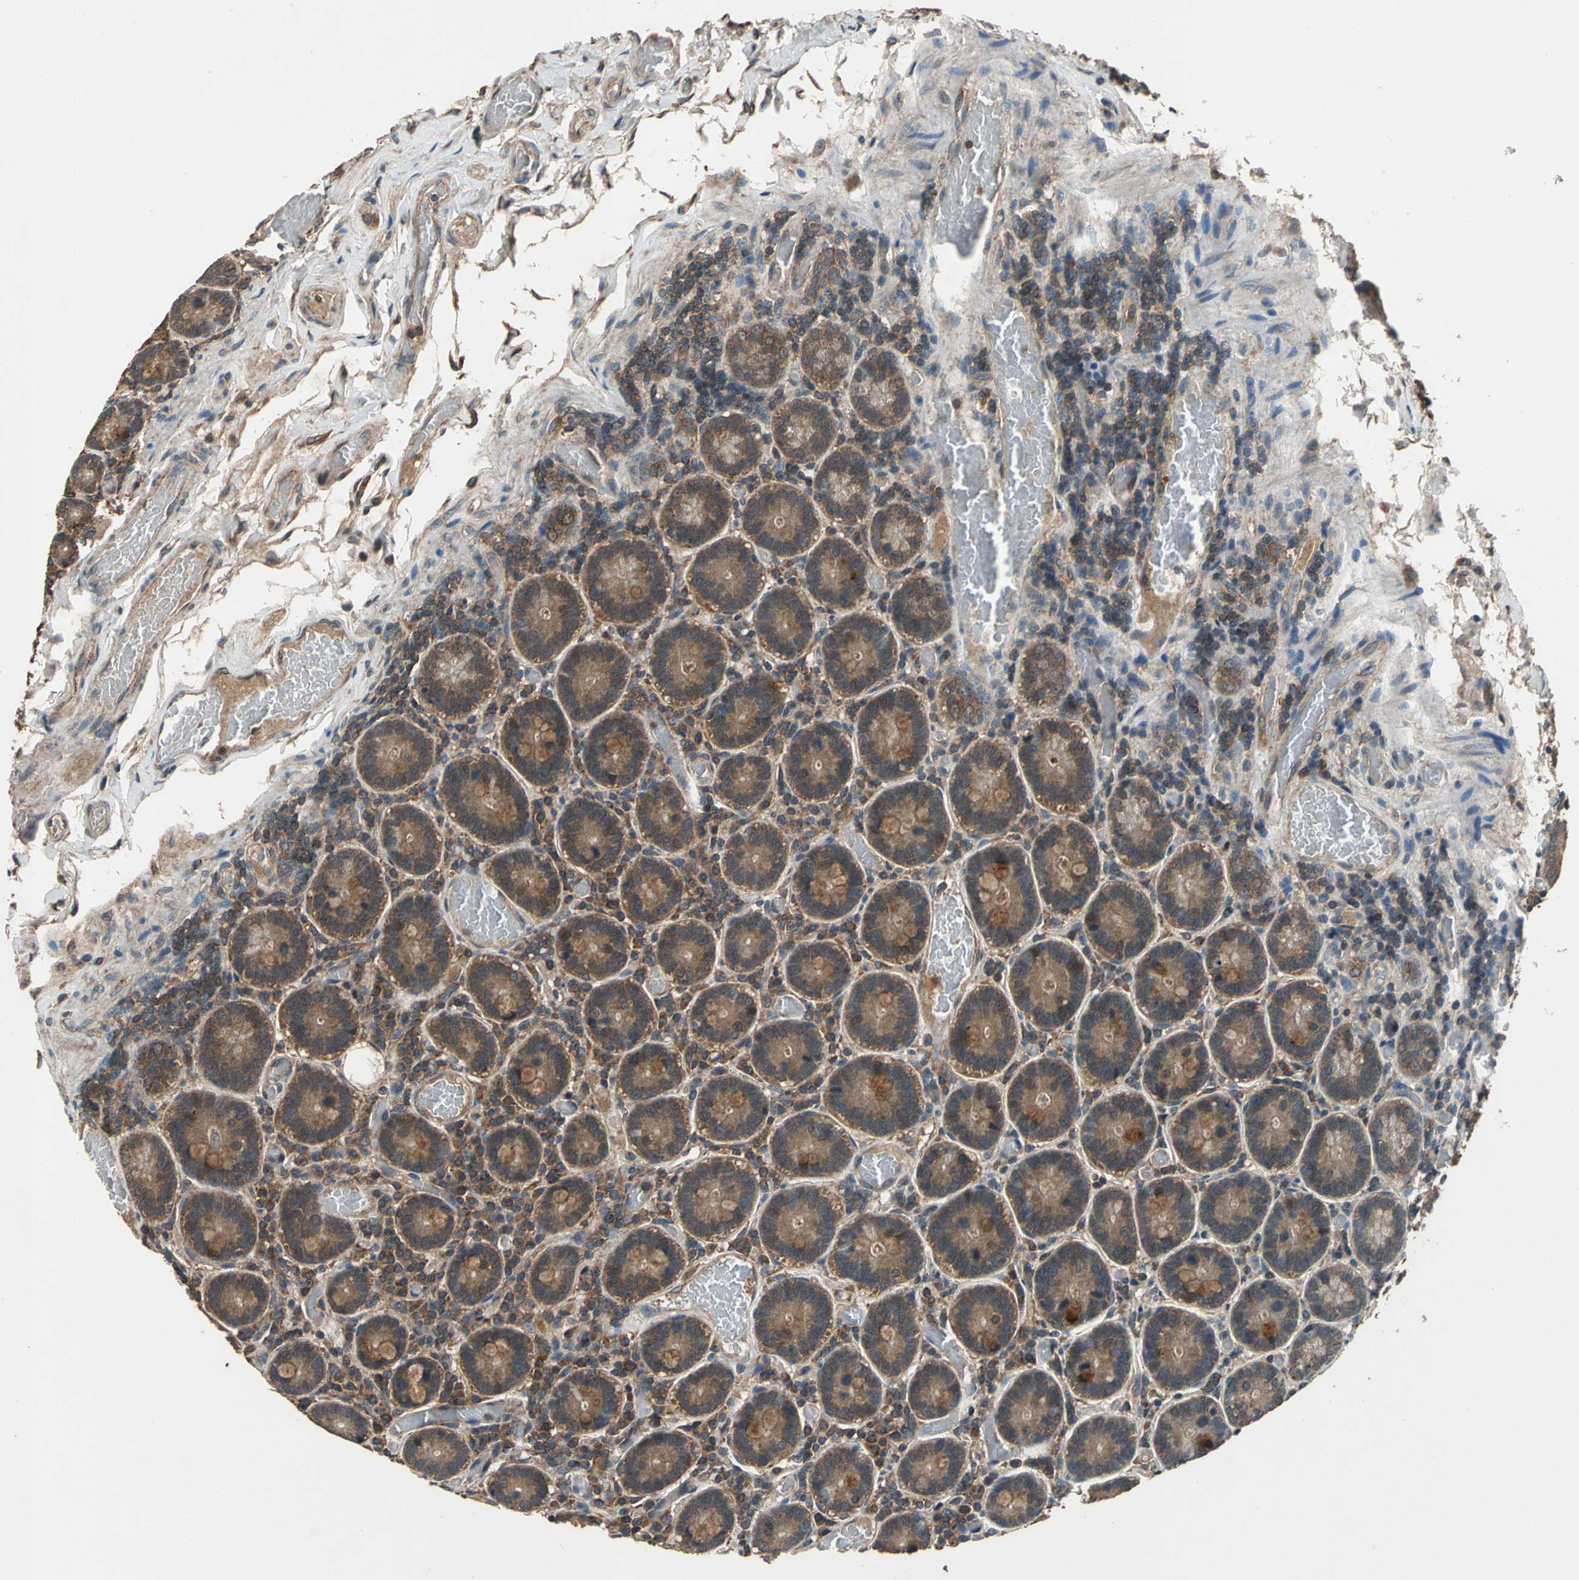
{"staining": {"intensity": "strong", "quantity": ">75%", "location": "cytoplasmic/membranous"}, "tissue": "duodenum", "cell_type": "Glandular cells", "image_type": "normal", "snomed": [{"axis": "morphology", "description": "Normal tissue, NOS"}, {"axis": "topography", "description": "Duodenum"}], "caption": "This image displays normal duodenum stained with immunohistochemistry to label a protein in brown. The cytoplasmic/membranous of glandular cells show strong positivity for the protein. Nuclei are counter-stained blue.", "gene": "ZNF608", "patient": {"sex": "female", "age": 53}}